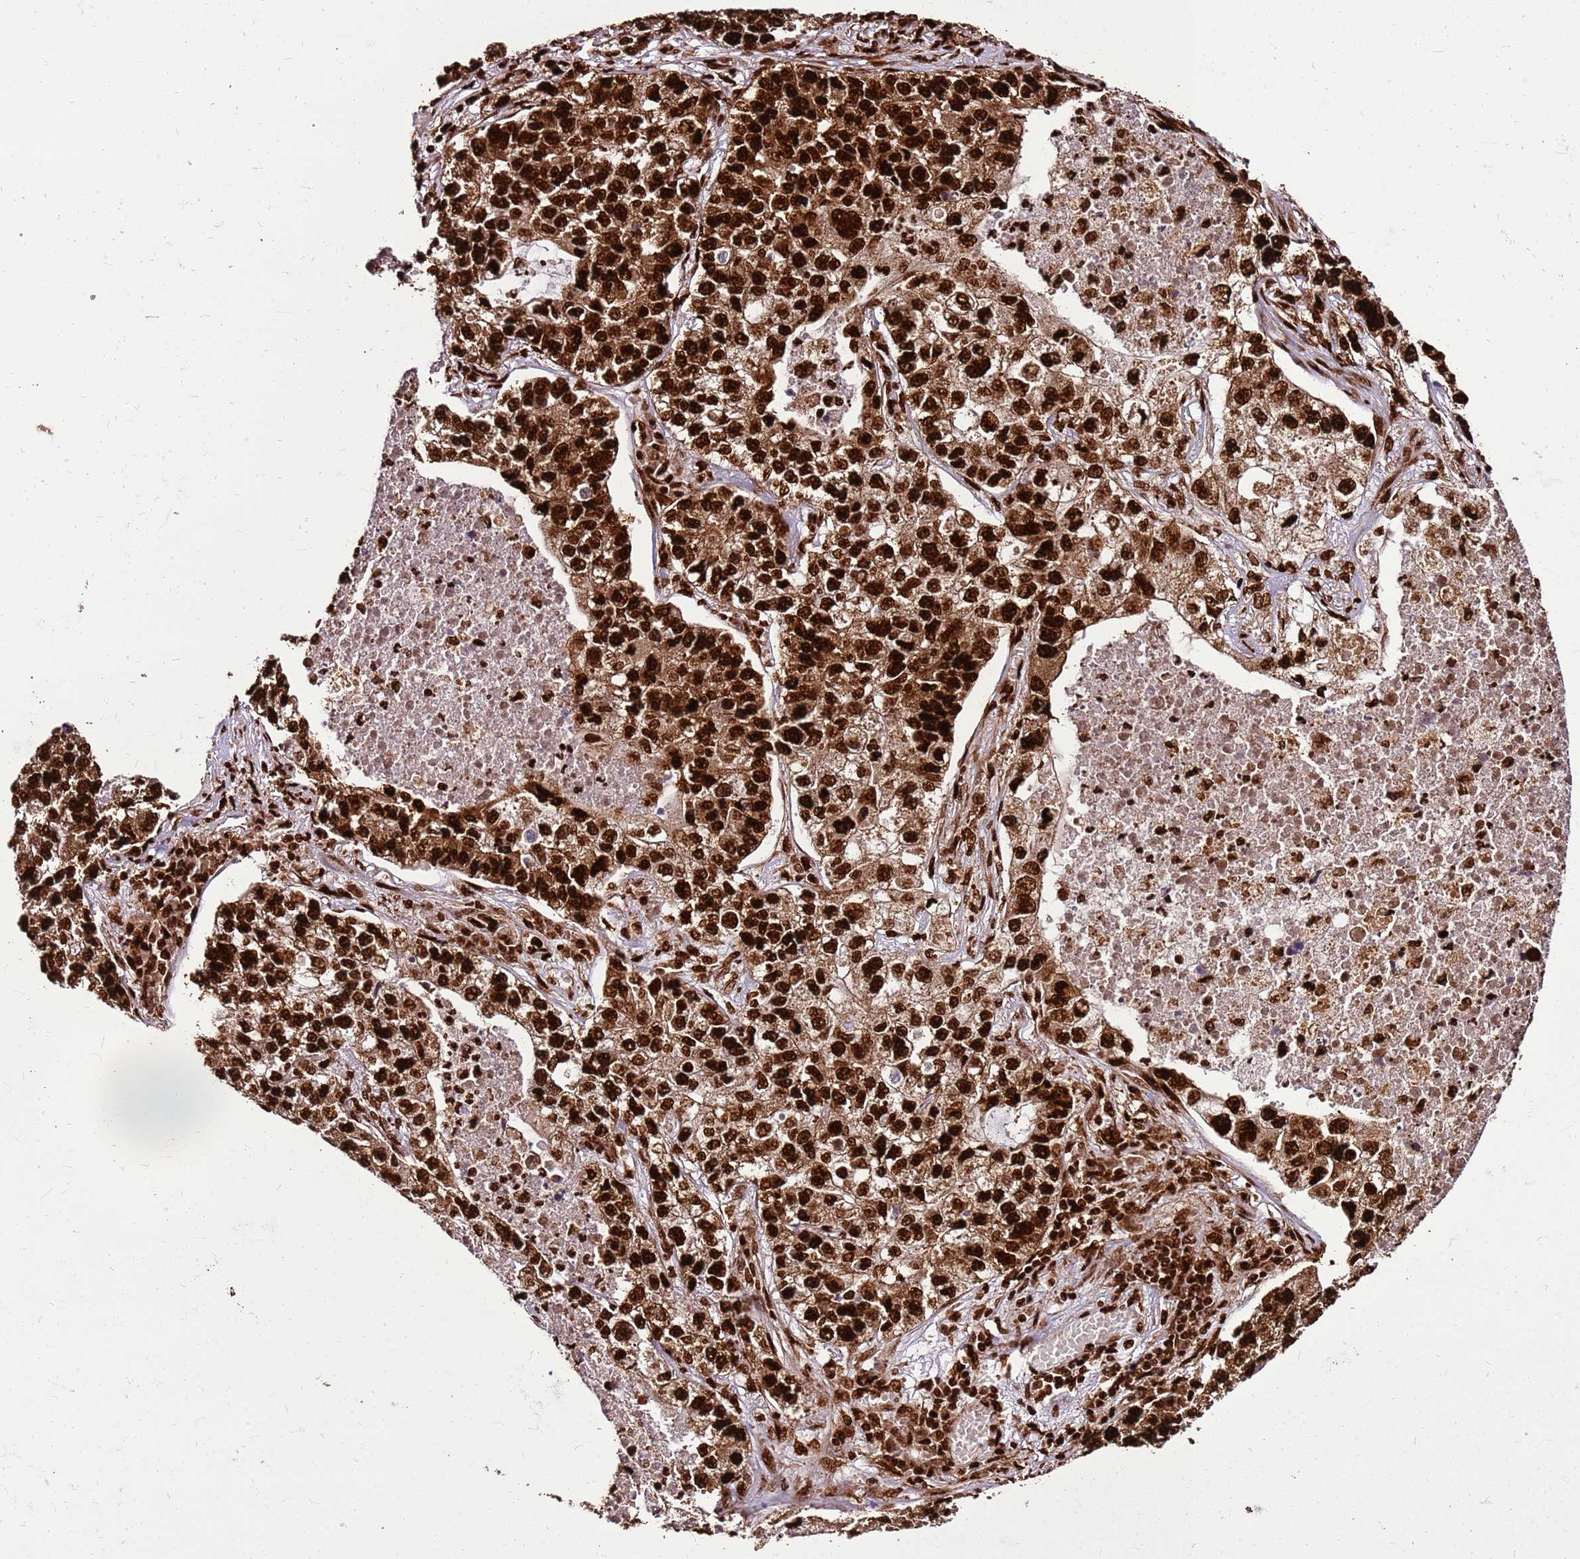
{"staining": {"intensity": "strong", "quantity": ">75%", "location": "cytoplasmic/membranous,nuclear"}, "tissue": "lung cancer", "cell_type": "Tumor cells", "image_type": "cancer", "snomed": [{"axis": "morphology", "description": "Adenocarcinoma, NOS"}, {"axis": "topography", "description": "Lung"}], "caption": "Lung cancer (adenocarcinoma) was stained to show a protein in brown. There is high levels of strong cytoplasmic/membranous and nuclear staining in approximately >75% of tumor cells.", "gene": "HNRNPAB", "patient": {"sex": "male", "age": 49}}